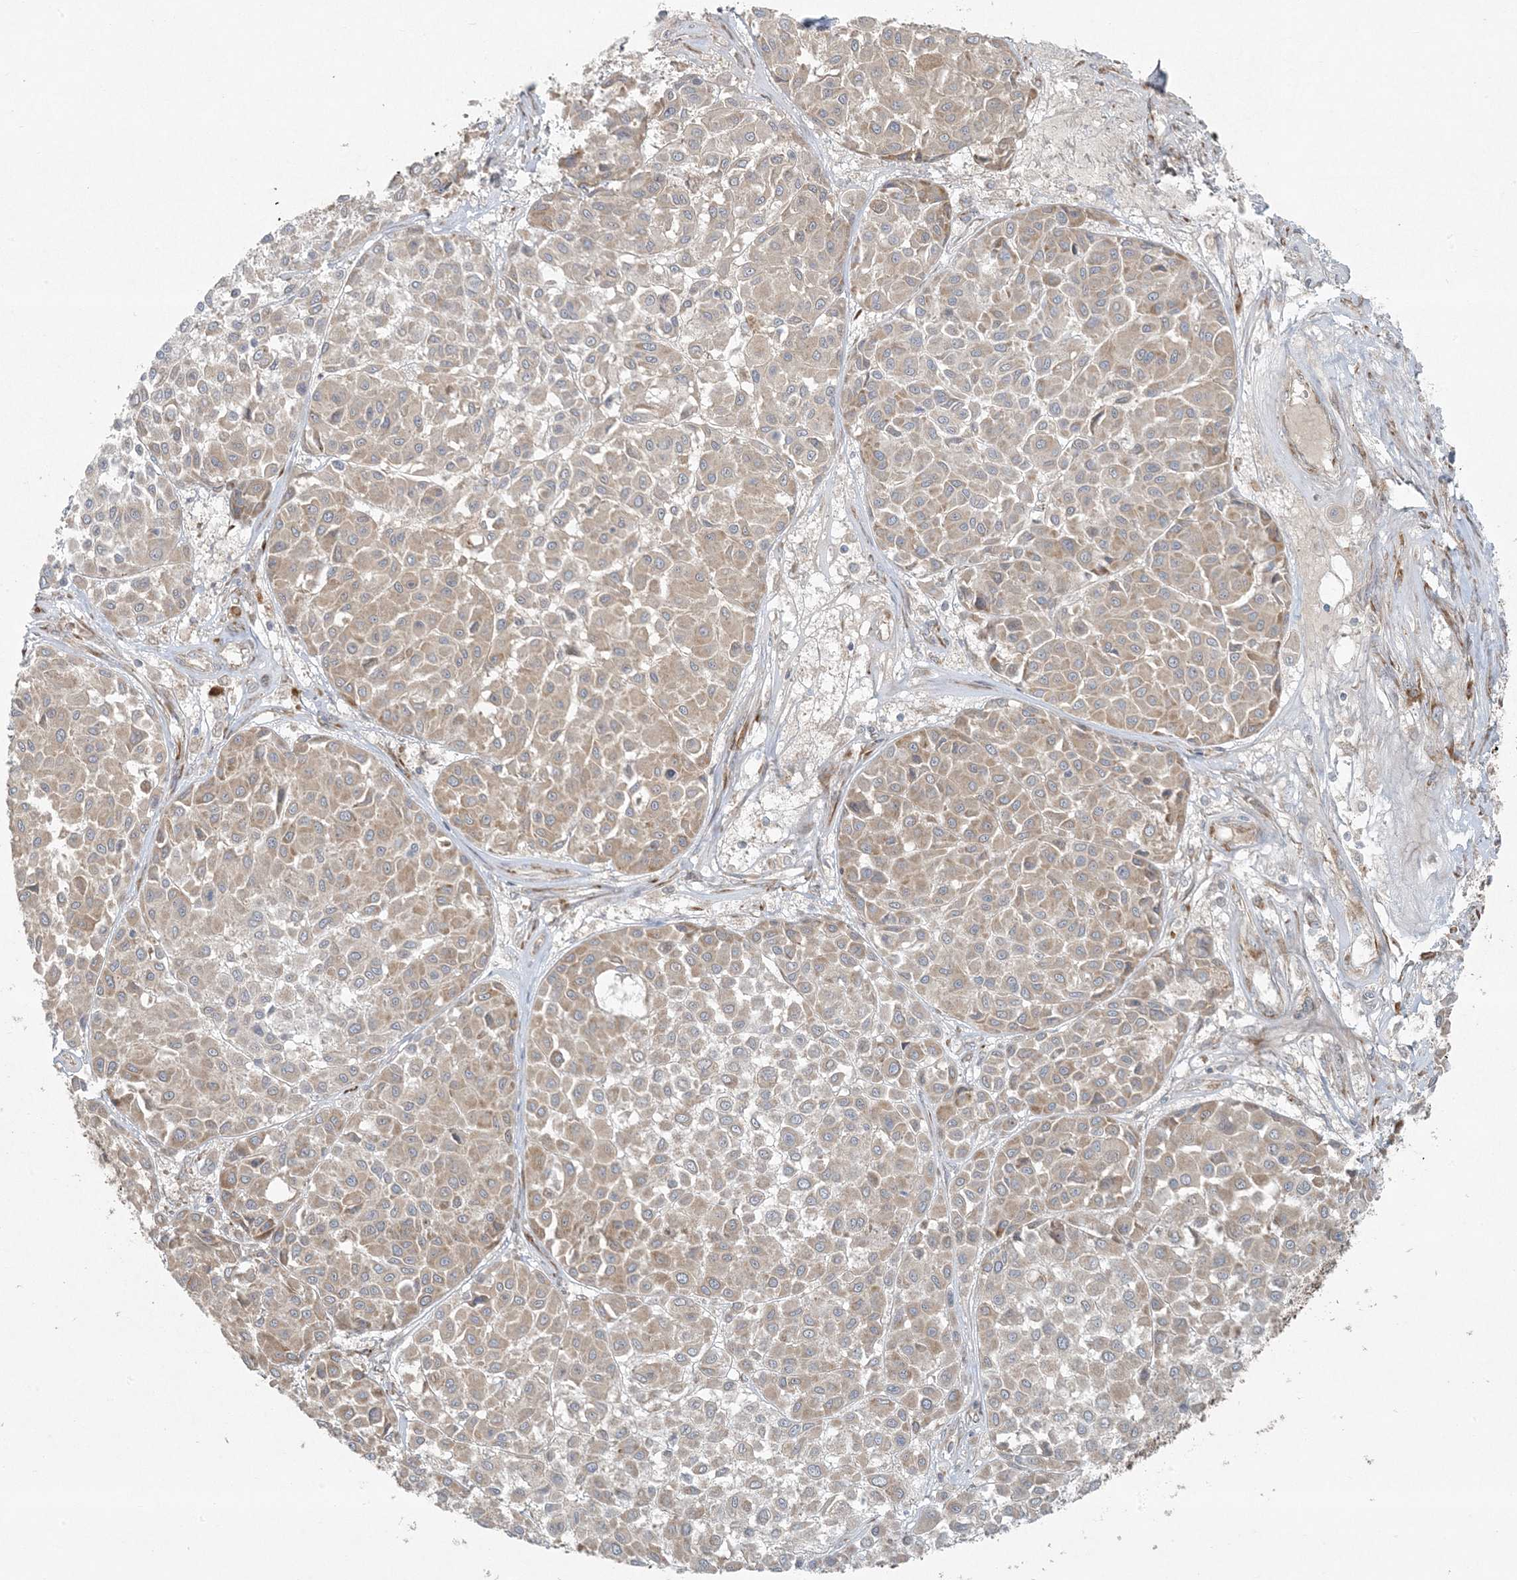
{"staining": {"intensity": "weak", "quantity": "25%-75%", "location": "cytoplasmic/membranous"}, "tissue": "melanoma", "cell_type": "Tumor cells", "image_type": "cancer", "snomed": [{"axis": "morphology", "description": "Malignant melanoma, Metastatic site"}, {"axis": "topography", "description": "Soft tissue"}], "caption": "Immunohistochemistry (DAB) staining of human melanoma exhibits weak cytoplasmic/membranous protein positivity in about 25%-75% of tumor cells. The staining is performed using DAB brown chromogen to label protein expression. The nuclei are counter-stained blue using hematoxylin.", "gene": "ZNF263", "patient": {"sex": "male", "age": 41}}